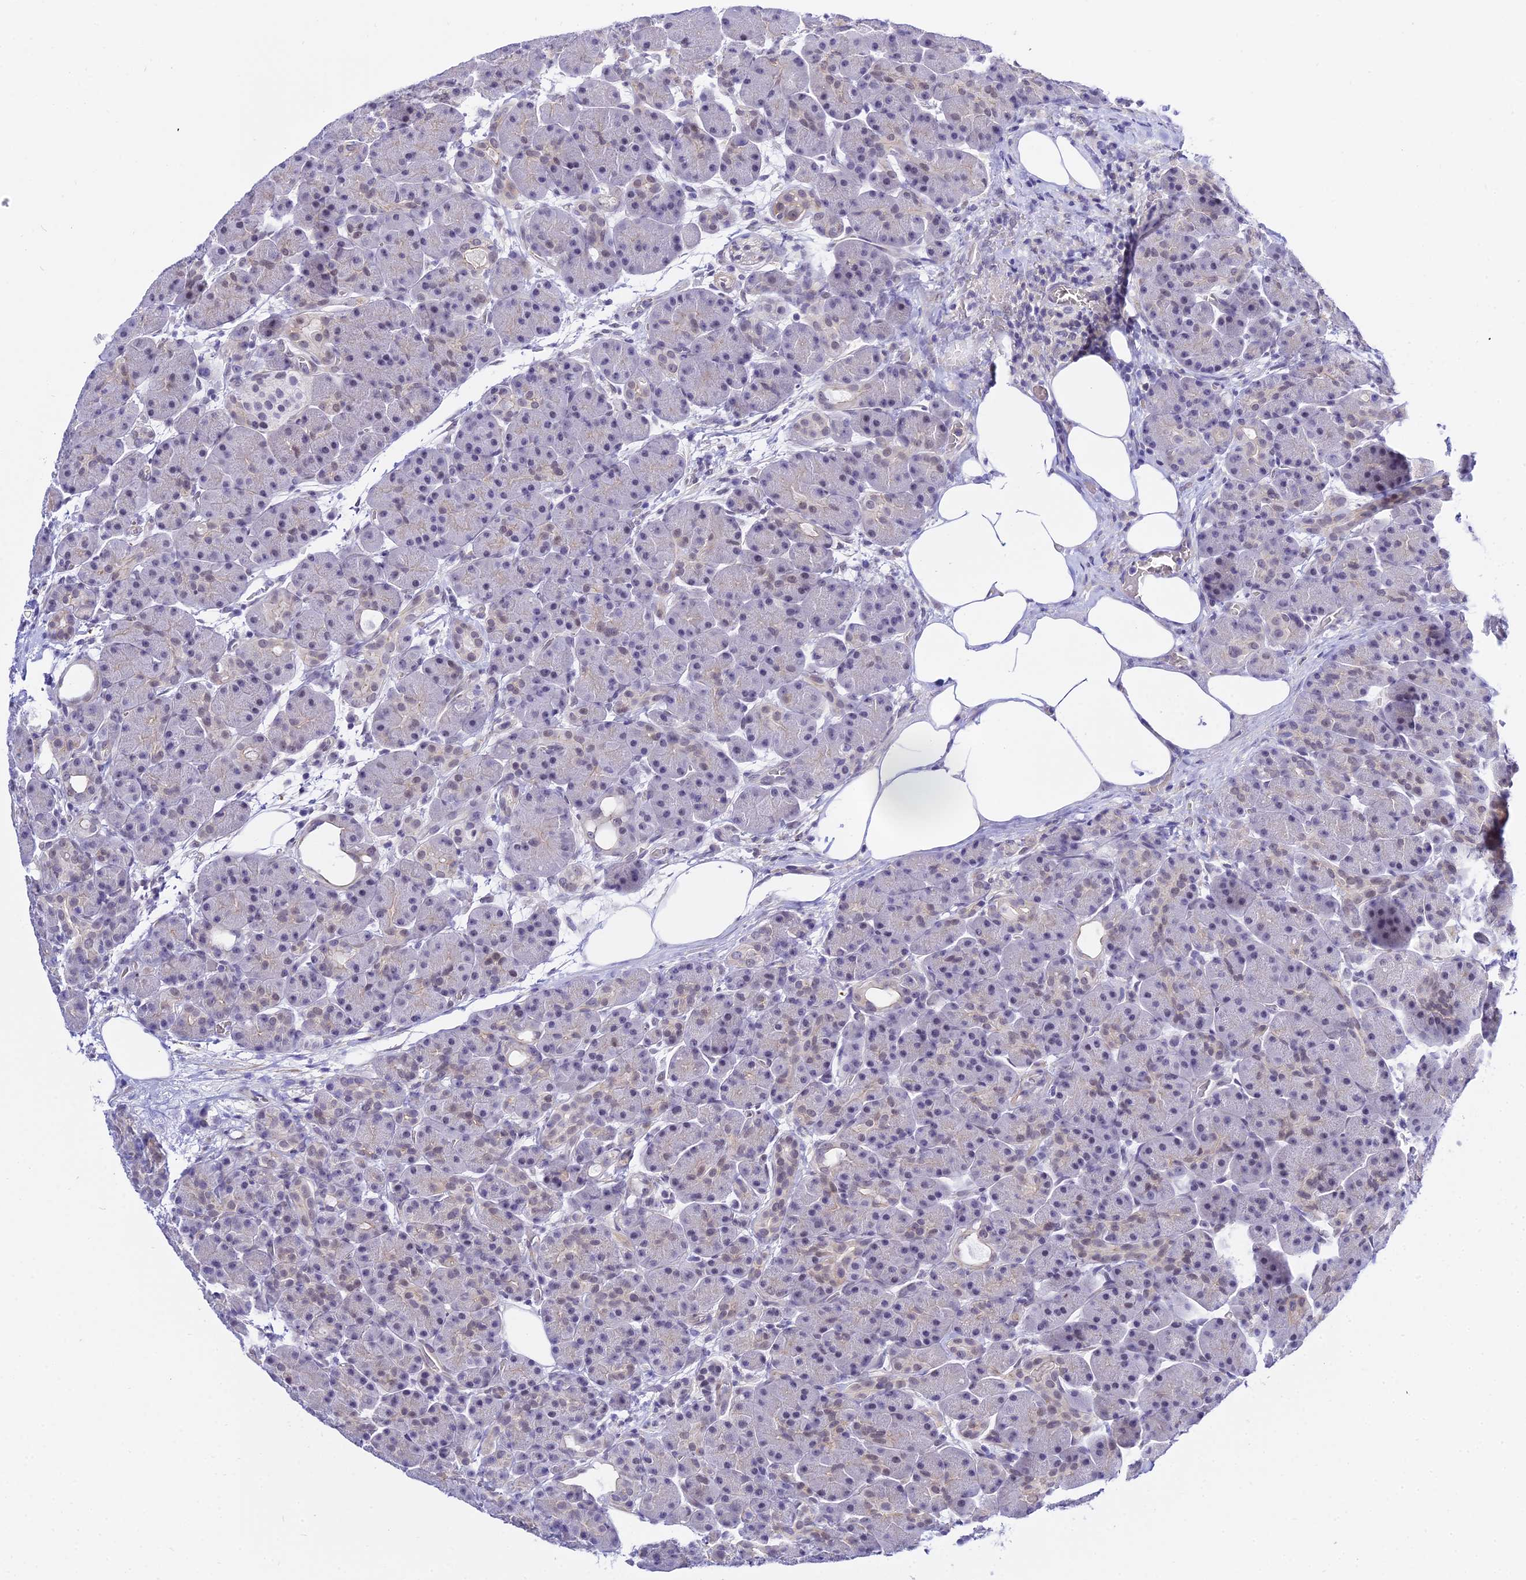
{"staining": {"intensity": "weak", "quantity": "<25%", "location": "nuclear"}, "tissue": "pancreas", "cell_type": "Exocrine glandular cells", "image_type": "normal", "snomed": [{"axis": "morphology", "description": "Normal tissue, NOS"}, {"axis": "topography", "description": "Pancreas"}], "caption": "The histopathology image reveals no staining of exocrine glandular cells in normal pancreas.", "gene": "ZNF628", "patient": {"sex": "male", "age": 63}}